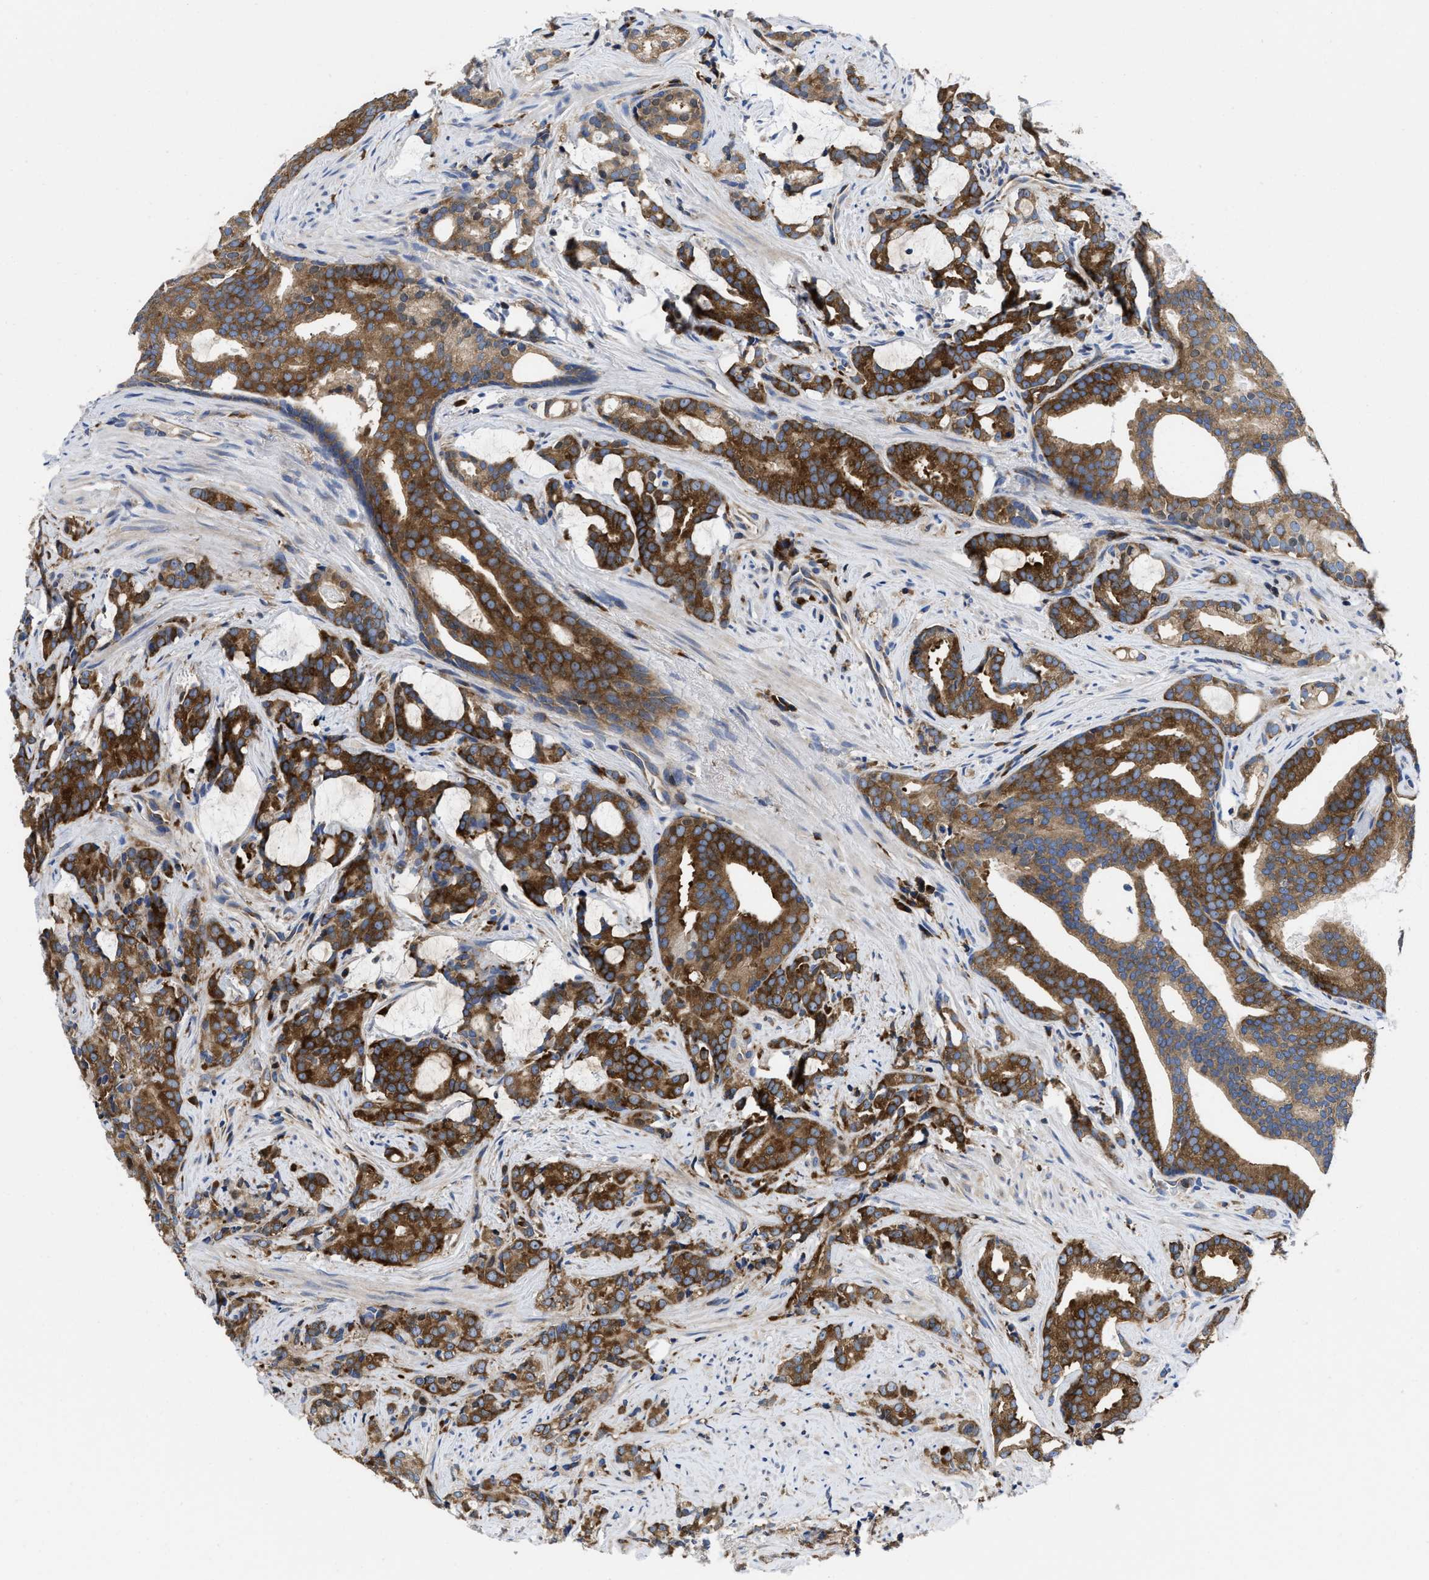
{"staining": {"intensity": "strong", "quantity": ">75%", "location": "cytoplasmic/membranous"}, "tissue": "prostate cancer", "cell_type": "Tumor cells", "image_type": "cancer", "snomed": [{"axis": "morphology", "description": "Adenocarcinoma, Low grade"}, {"axis": "topography", "description": "Prostate"}], "caption": "Low-grade adenocarcinoma (prostate) tissue exhibits strong cytoplasmic/membranous staining in approximately >75% of tumor cells", "gene": "YARS1", "patient": {"sex": "male", "age": 58}}